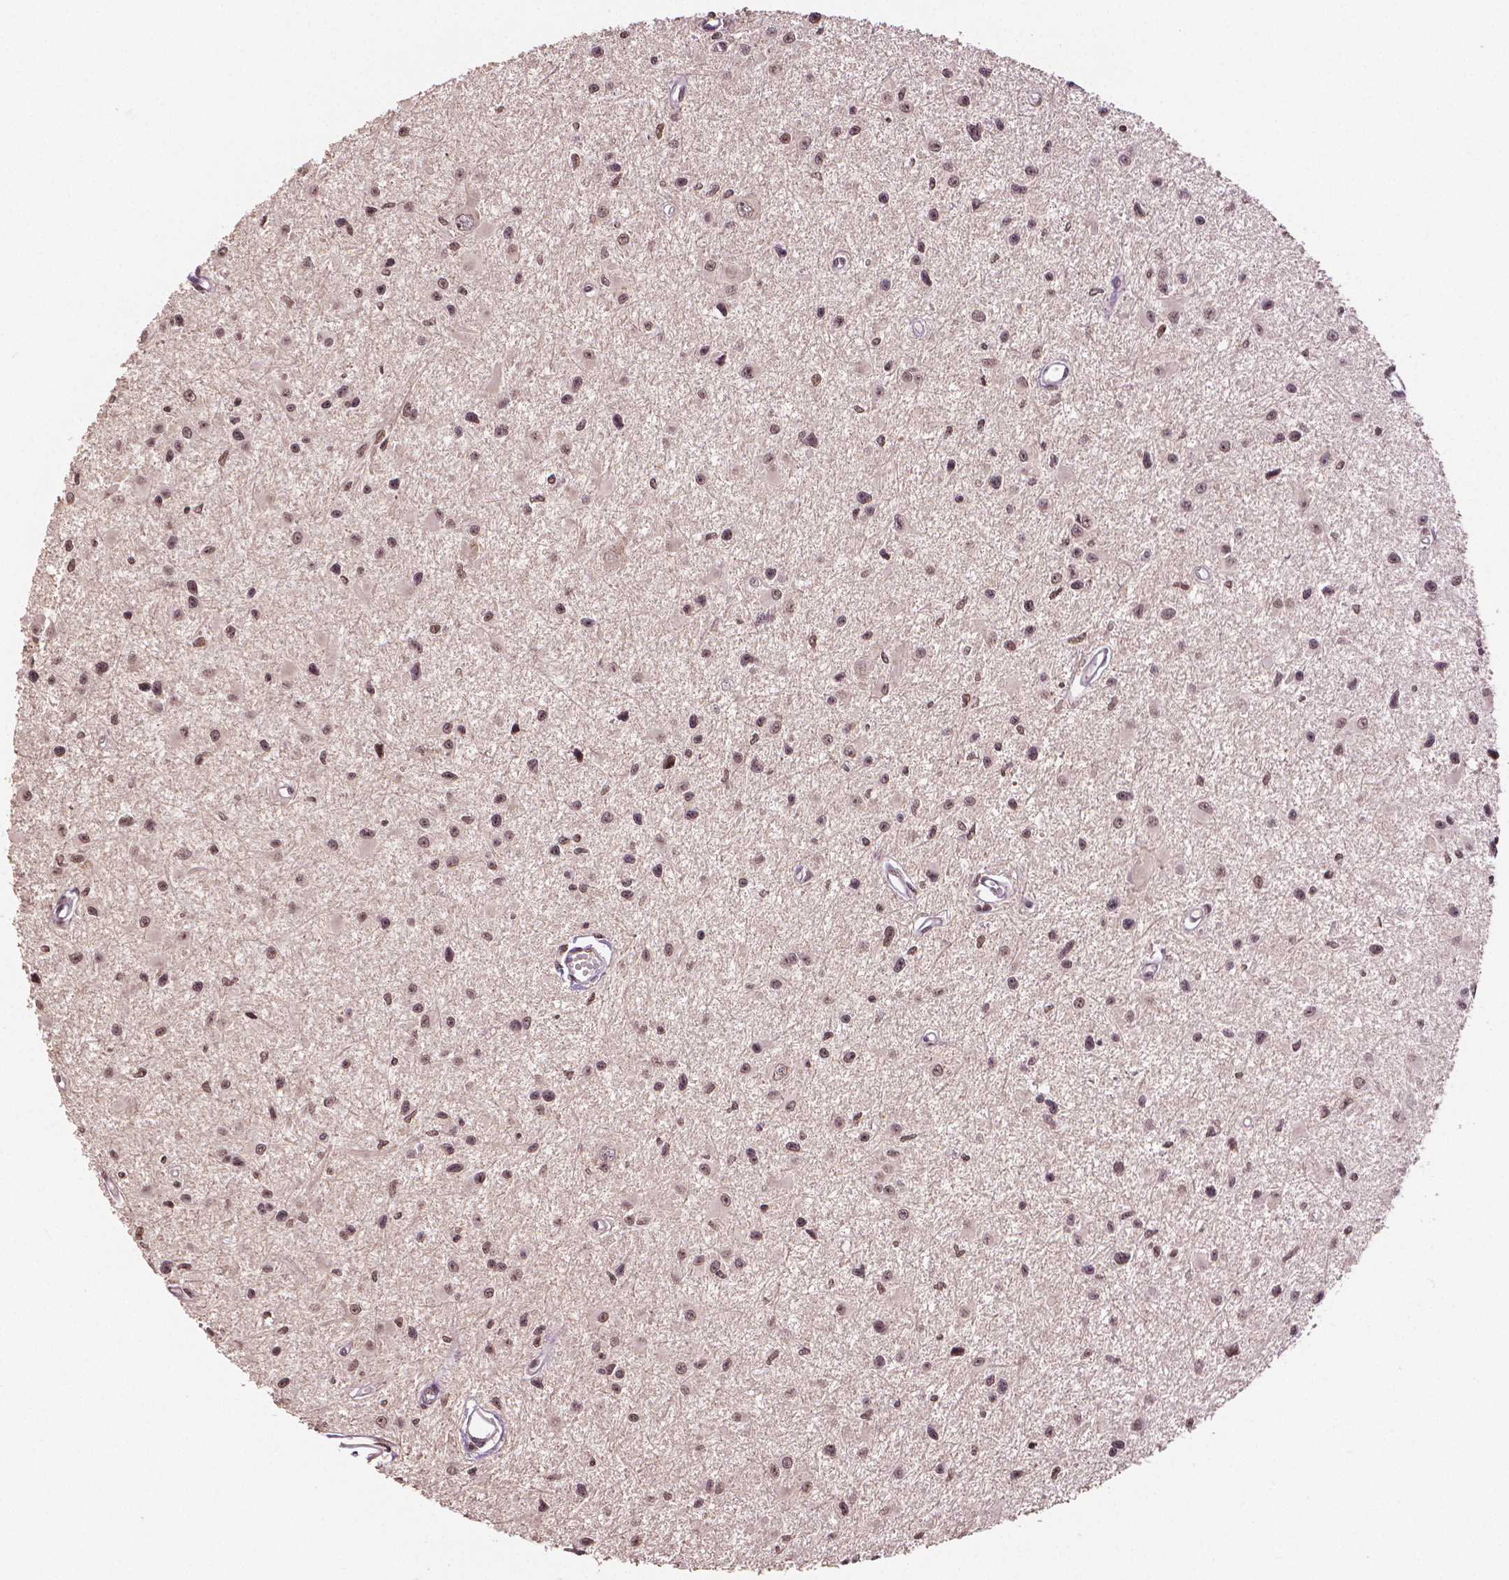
{"staining": {"intensity": "moderate", "quantity": ">75%", "location": "nuclear"}, "tissue": "glioma", "cell_type": "Tumor cells", "image_type": "cancer", "snomed": [{"axis": "morphology", "description": "Glioma, malignant, High grade"}, {"axis": "topography", "description": "Brain"}], "caption": "A medium amount of moderate nuclear positivity is present in approximately >75% of tumor cells in glioma tissue. The protein of interest is stained brown, and the nuclei are stained in blue (DAB (3,3'-diaminobenzidine) IHC with brightfield microscopy, high magnification).", "gene": "DEK", "patient": {"sex": "male", "age": 54}}